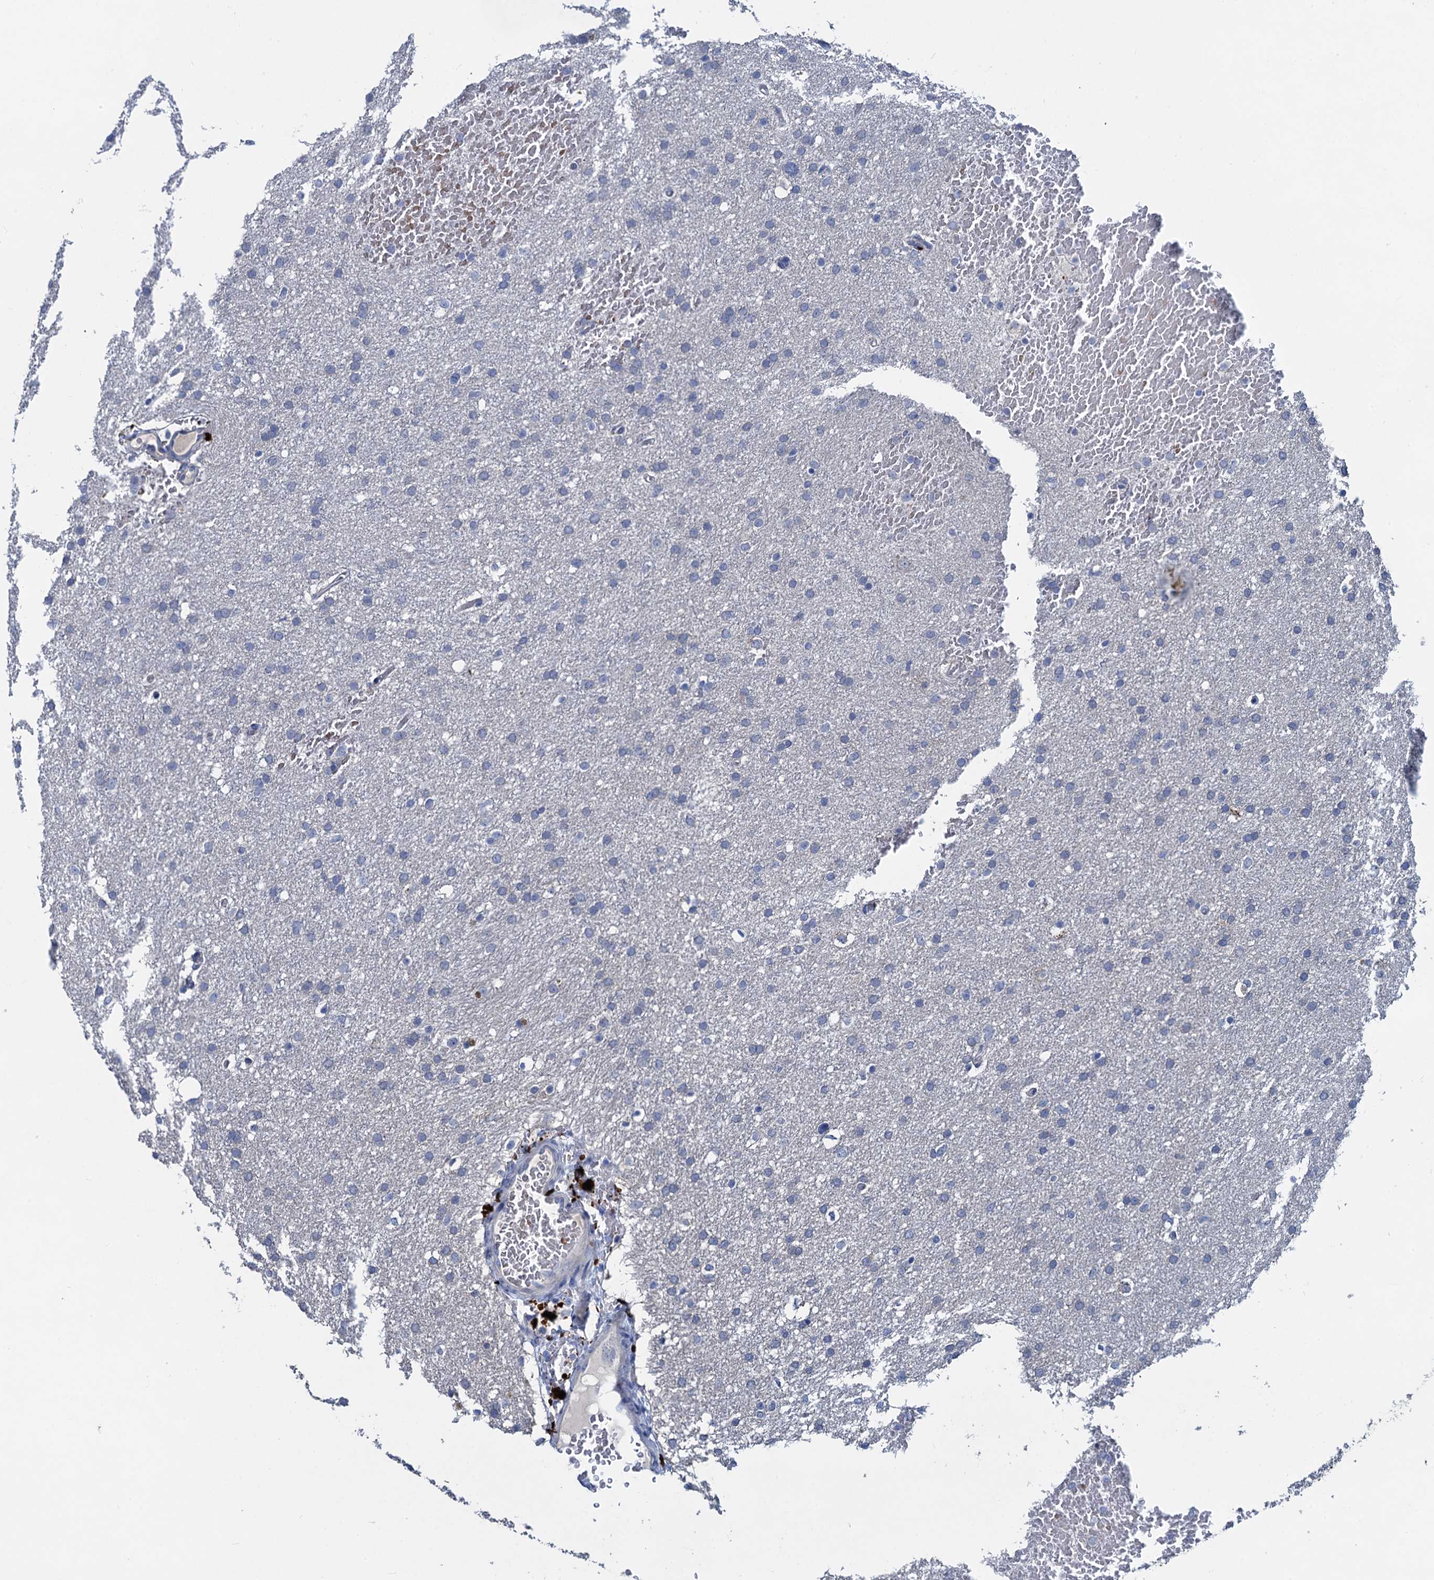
{"staining": {"intensity": "negative", "quantity": "none", "location": "none"}, "tissue": "glioma", "cell_type": "Tumor cells", "image_type": "cancer", "snomed": [{"axis": "morphology", "description": "Glioma, malignant, High grade"}, {"axis": "topography", "description": "Cerebral cortex"}], "caption": "Protein analysis of glioma displays no significant positivity in tumor cells.", "gene": "RTKN2", "patient": {"sex": "female", "age": 36}}